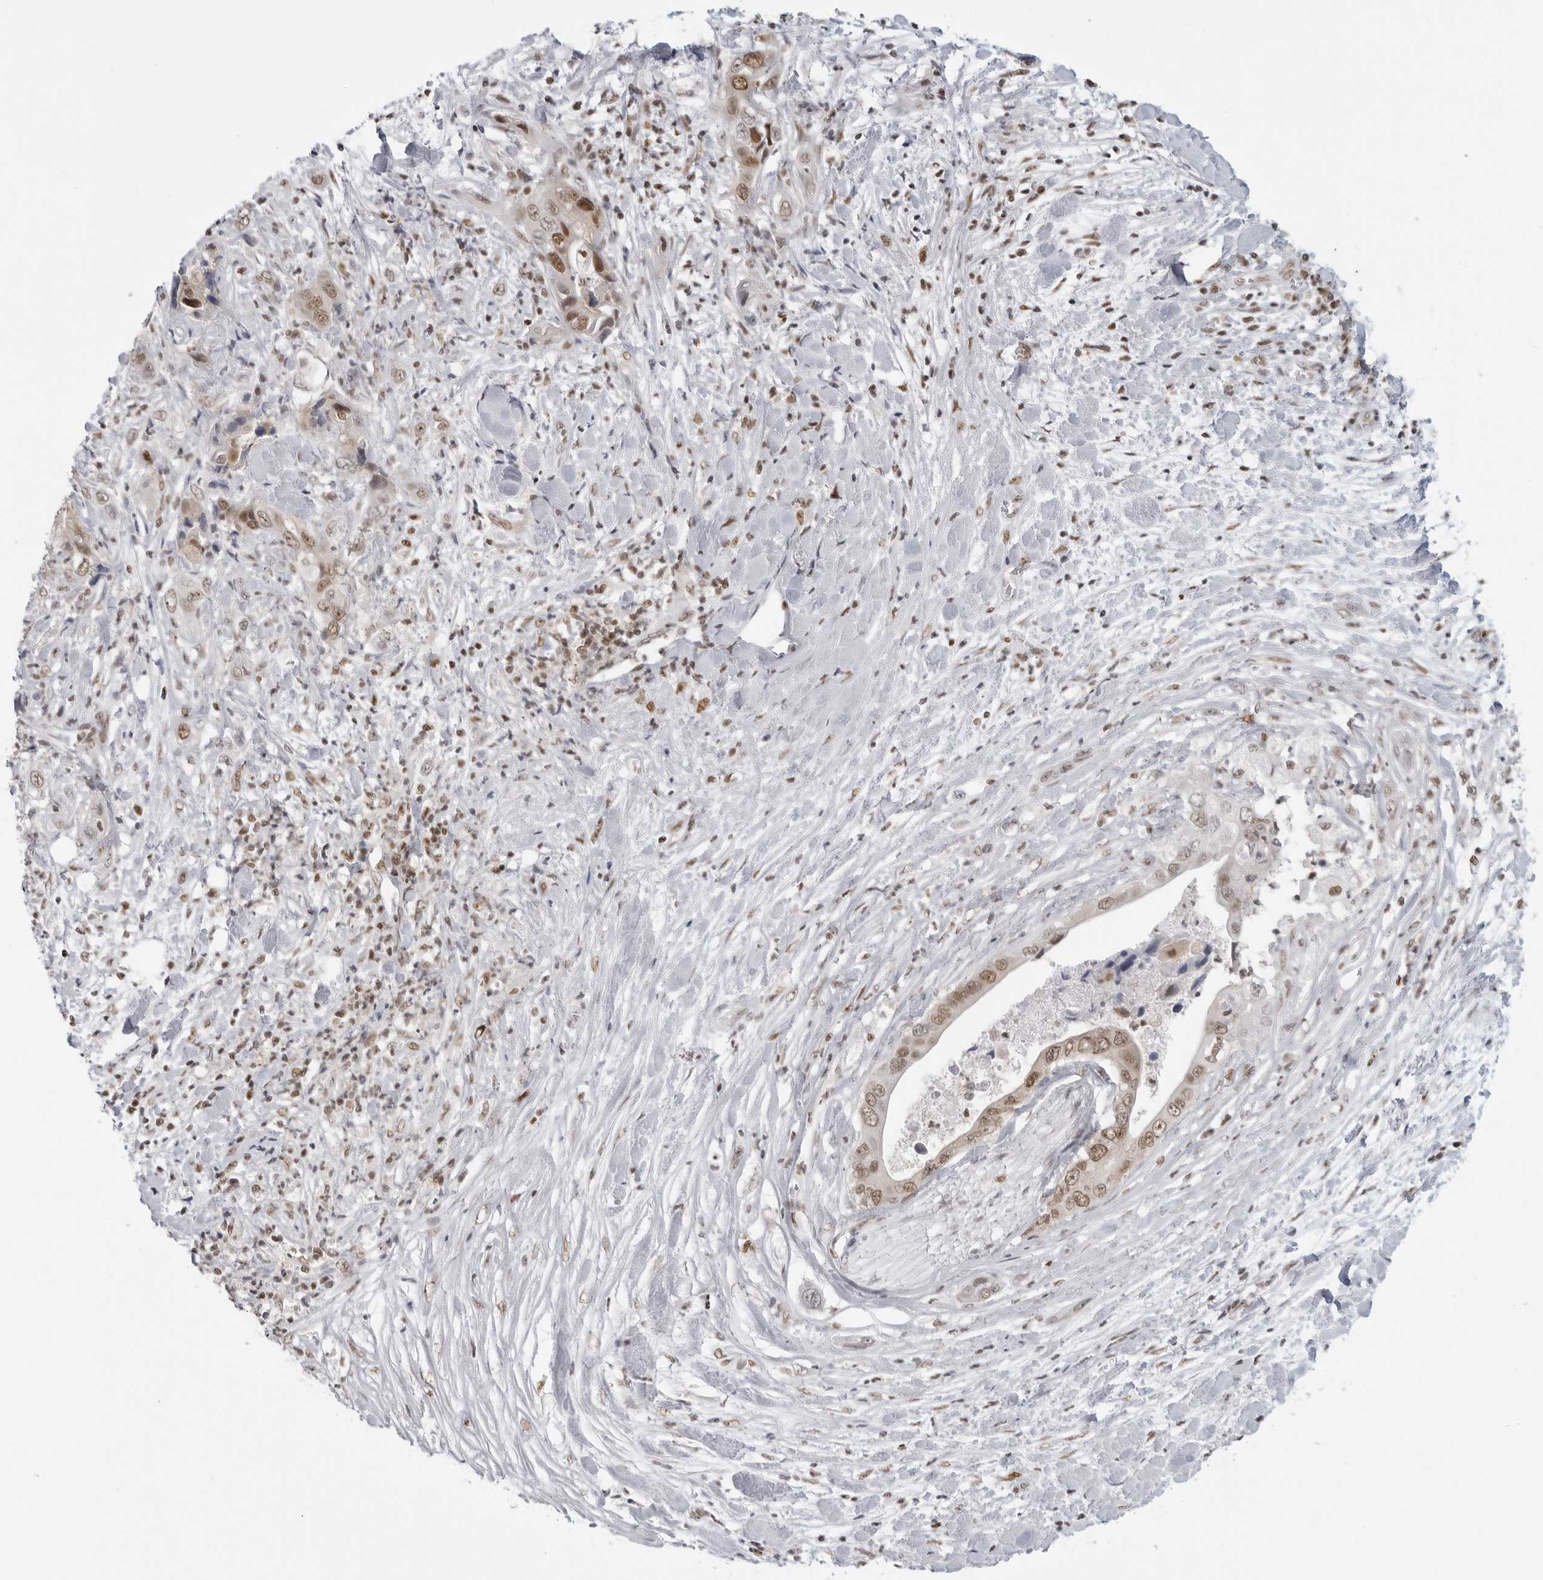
{"staining": {"intensity": "moderate", "quantity": ">75%", "location": "nuclear"}, "tissue": "pancreatic cancer", "cell_type": "Tumor cells", "image_type": "cancer", "snomed": [{"axis": "morphology", "description": "Adenocarcinoma, NOS"}, {"axis": "topography", "description": "Pancreas"}], "caption": "Immunohistochemical staining of pancreatic adenocarcinoma shows medium levels of moderate nuclear protein positivity in about >75% of tumor cells.", "gene": "RPA2", "patient": {"sex": "female", "age": 78}}